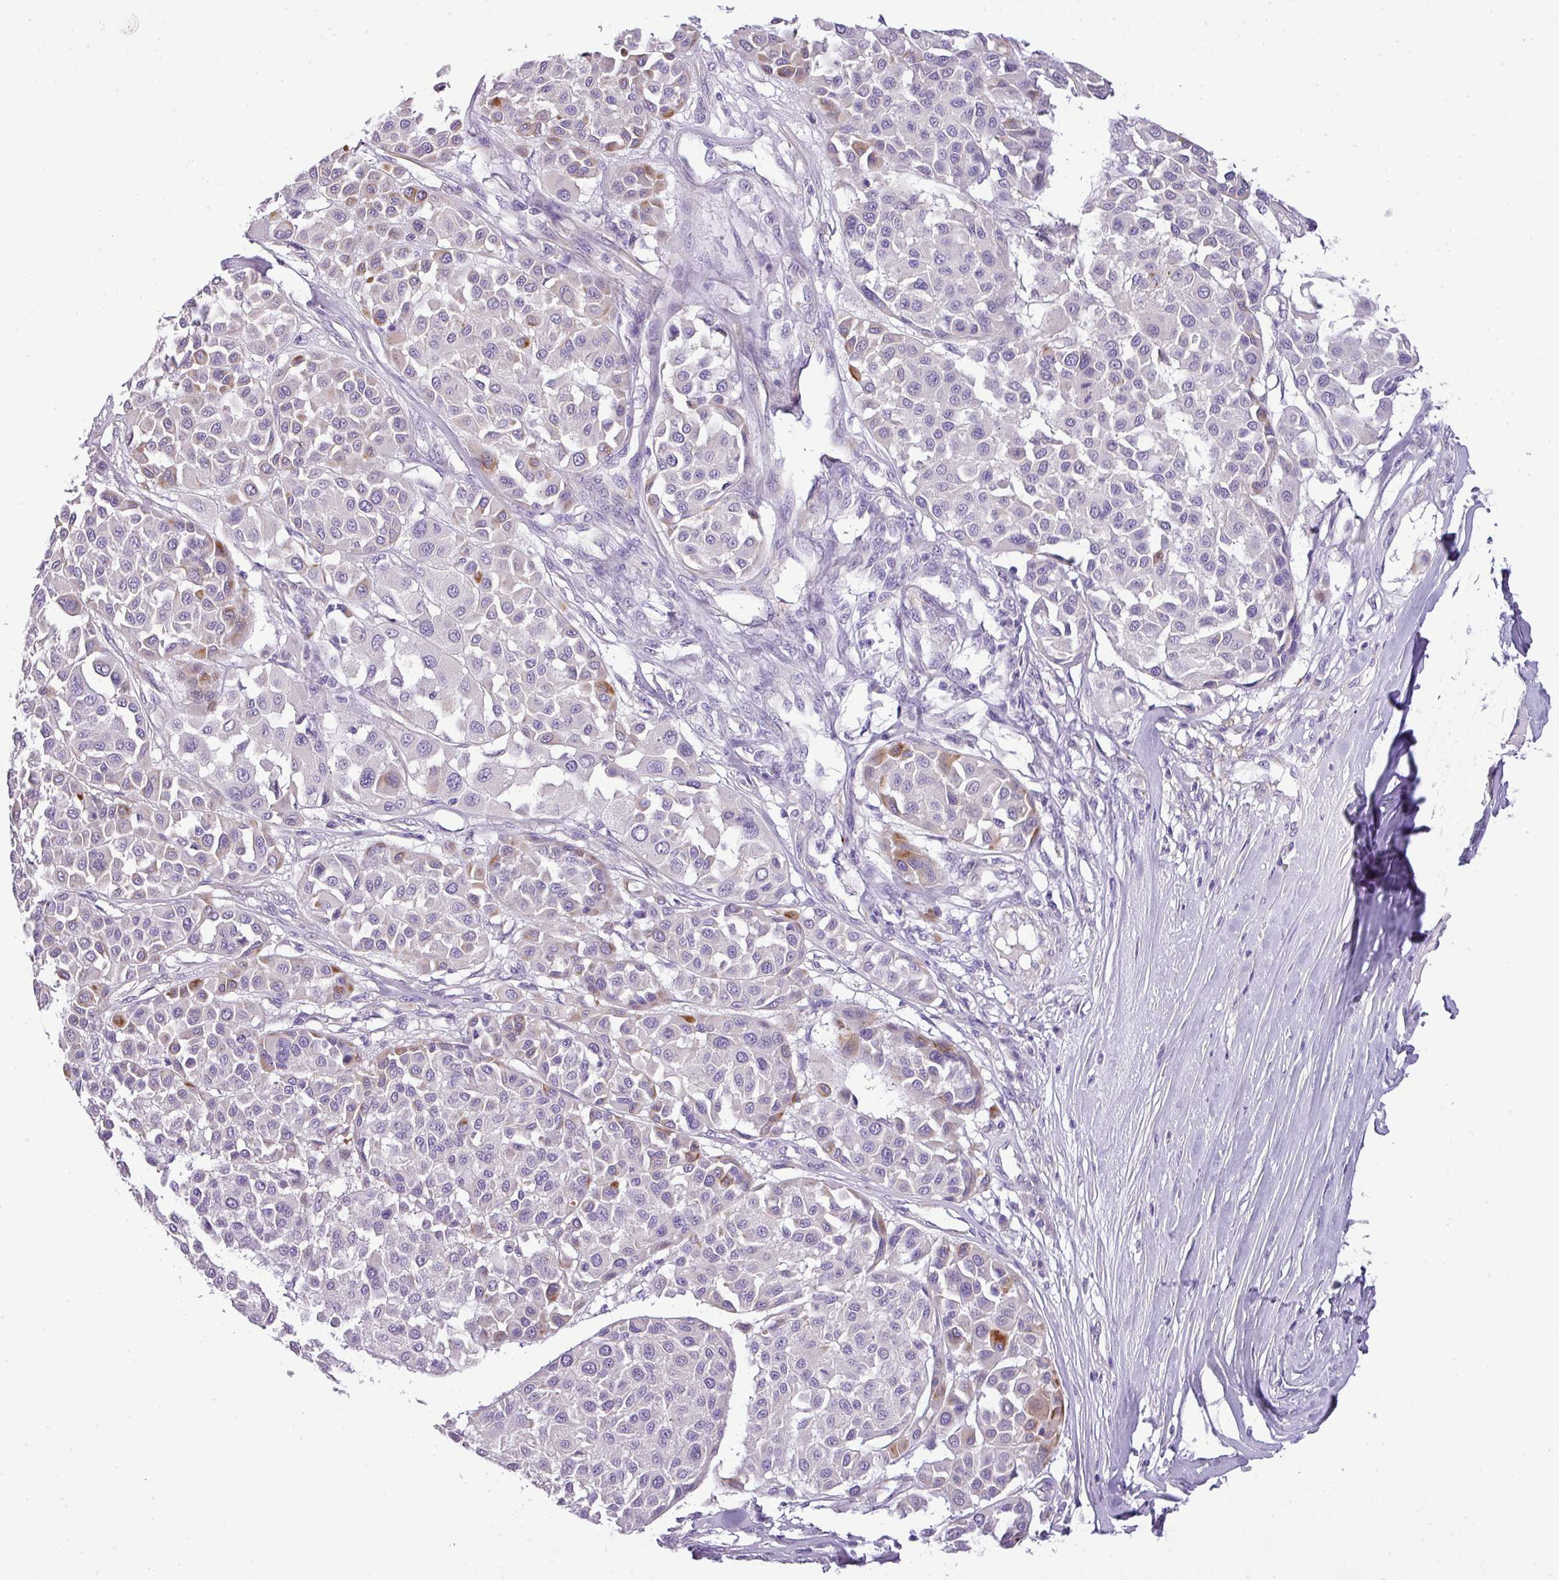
{"staining": {"intensity": "moderate", "quantity": "<25%", "location": "cytoplasmic/membranous"}, "tissue": "melanoma", "cell_type": "Tumor cells", "image_type": "cancer", "snomed": [{"axis": "morphology", "description": "Malignant melanoma, Metastatic site"}, {"axis": "topography", "description": "Soft tissue"}], "caption": "Immunohistochemical staining of malignant melanoma (metastatic site) displays low levels of moderate cytoplasmic/membranous staining in about <25% of tumor cells. The staining was performed using DAB (3,3'-diaminobenzidine), with brown indicating positive protein expression. Nuclei are stained blue with hematoxylin.", "gene": "ENSG00000273748", "patient": {"sex": "male", "age": 41}}